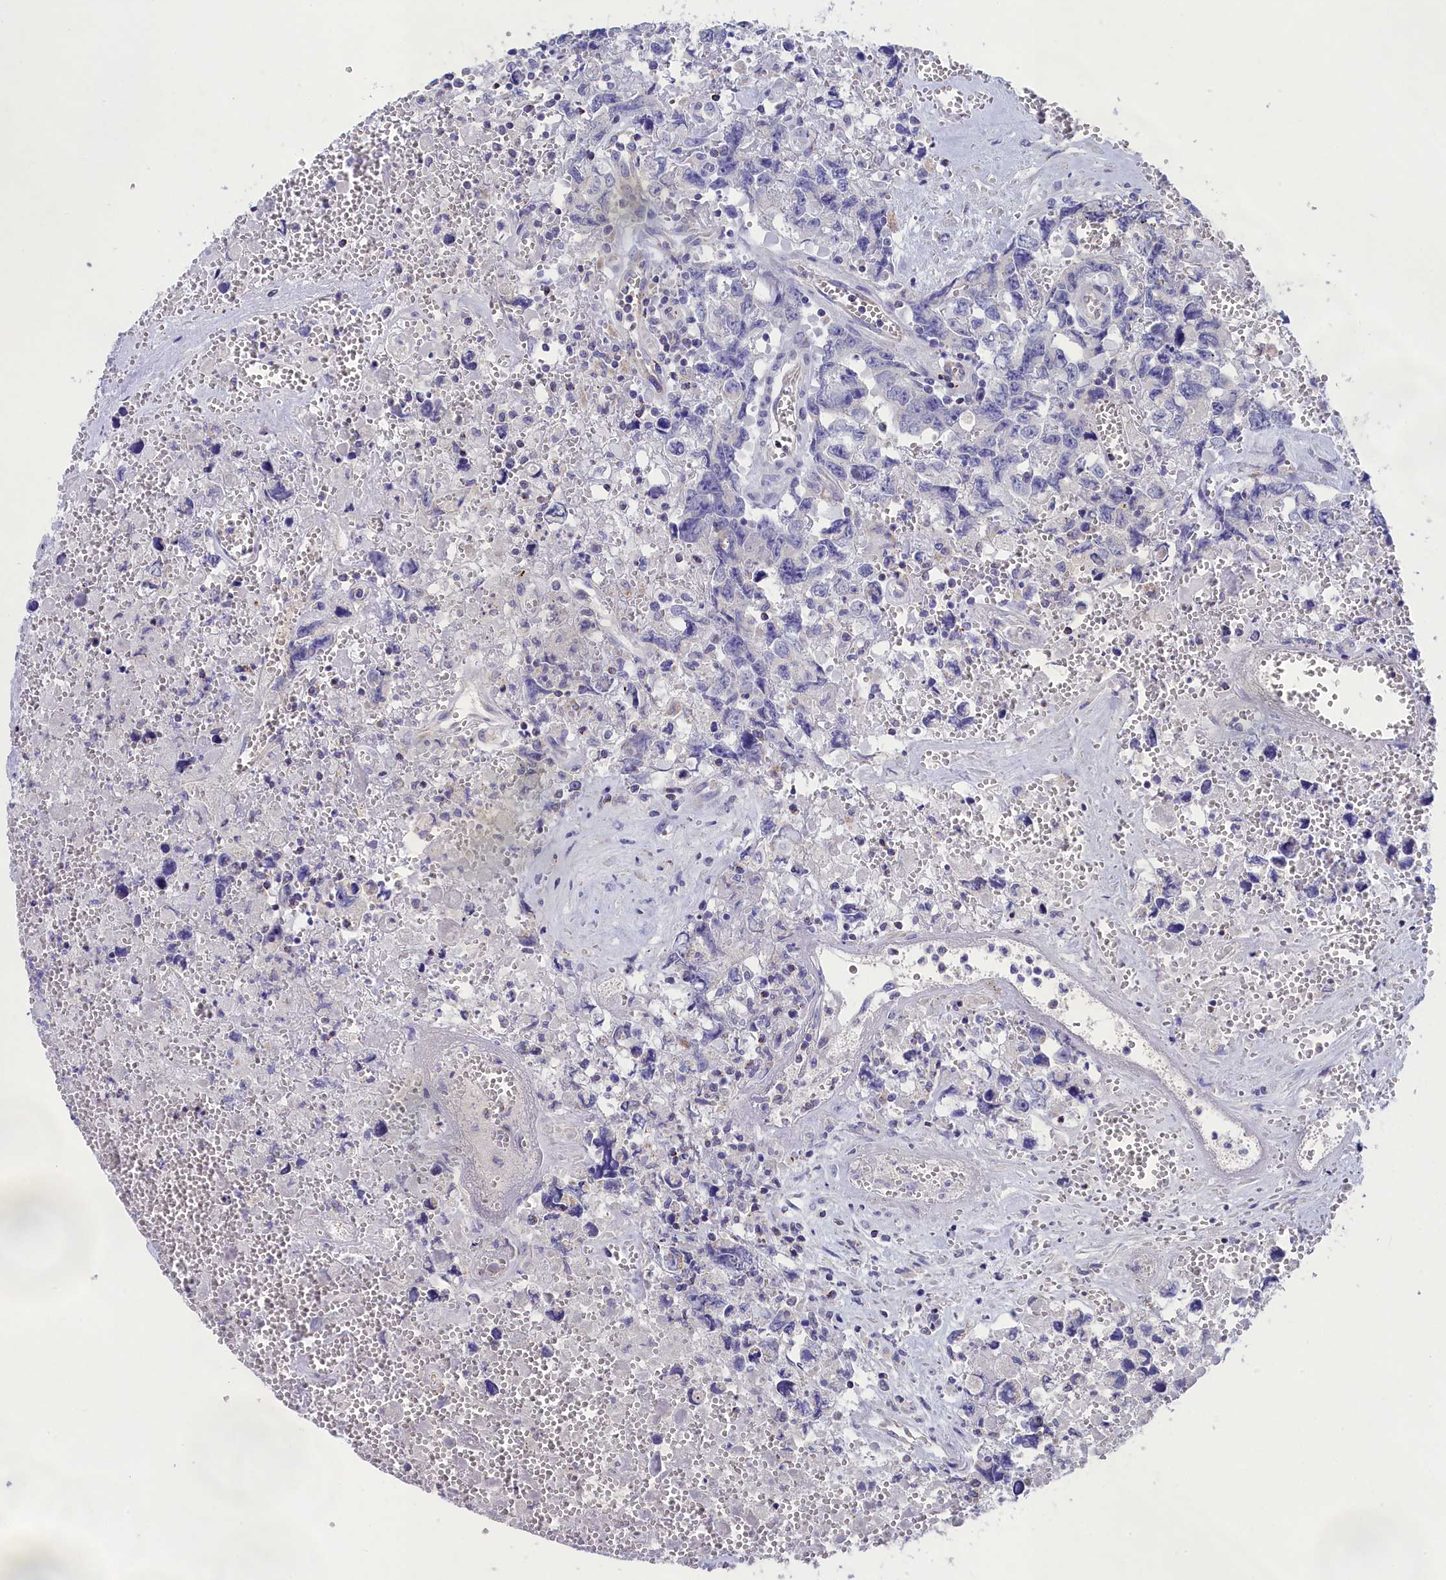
{"staining": {"intensity": "negative", "quantity": "none", "location": "none"}, "tissue": "testis cancer", "cell_type": "Tumor cells", "image_type": "cancer", "snomed": [{"axis": "morphology", "description": "Carcinoma, Embryonal, NOS"}, {"axis": "topography", "description": "Testis"}], "caption": "A micrograph of testis embryonal carcinoma stained for a protein demonstrates no brown staining in tumor cells.", "gene": "PRDM12", "patient": {"sex": "male", "age": 31}}